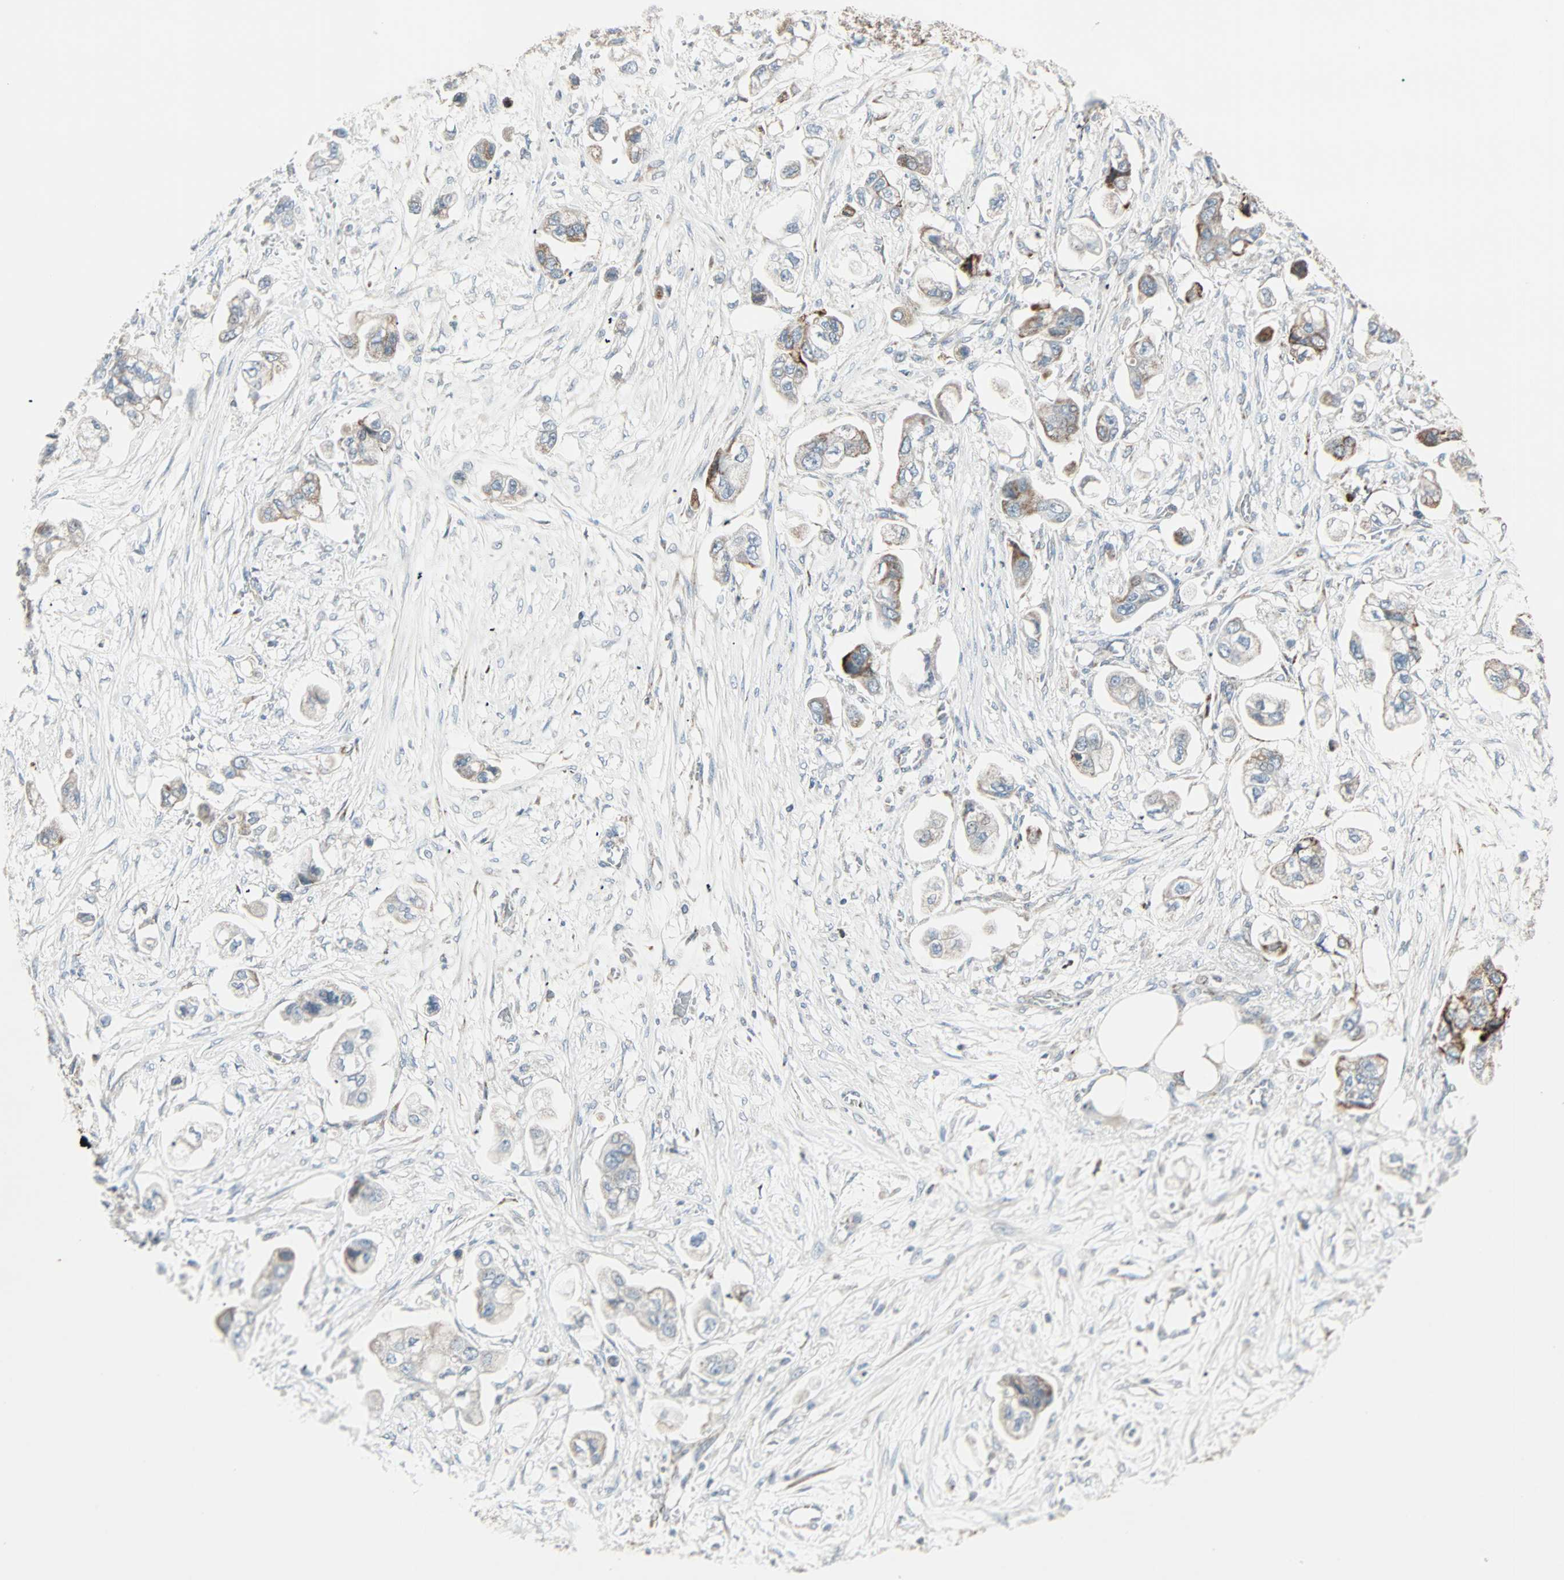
{"staining": {"intensity": "moderate", "quantity": "<25%", "location": "cytoplasmic/membranous"}, "tissue": "stomach cancer", "cell_type": "Tumor cells", "image_type": "cancer", "snomed": [{"axis": "morphology", "description": "Adenocarcinoma, NOS"}, {"axis": "topography", "description": "Stomach"}], "caption": "IHC (DAB) staining of human stomach adenocarcinoma demonstrates moderate cytoplasmic/membranous protein positivity in about <25% of tumor cells.", "gene": "IDH2", "patient": {"sex": "male", "age": 62}}